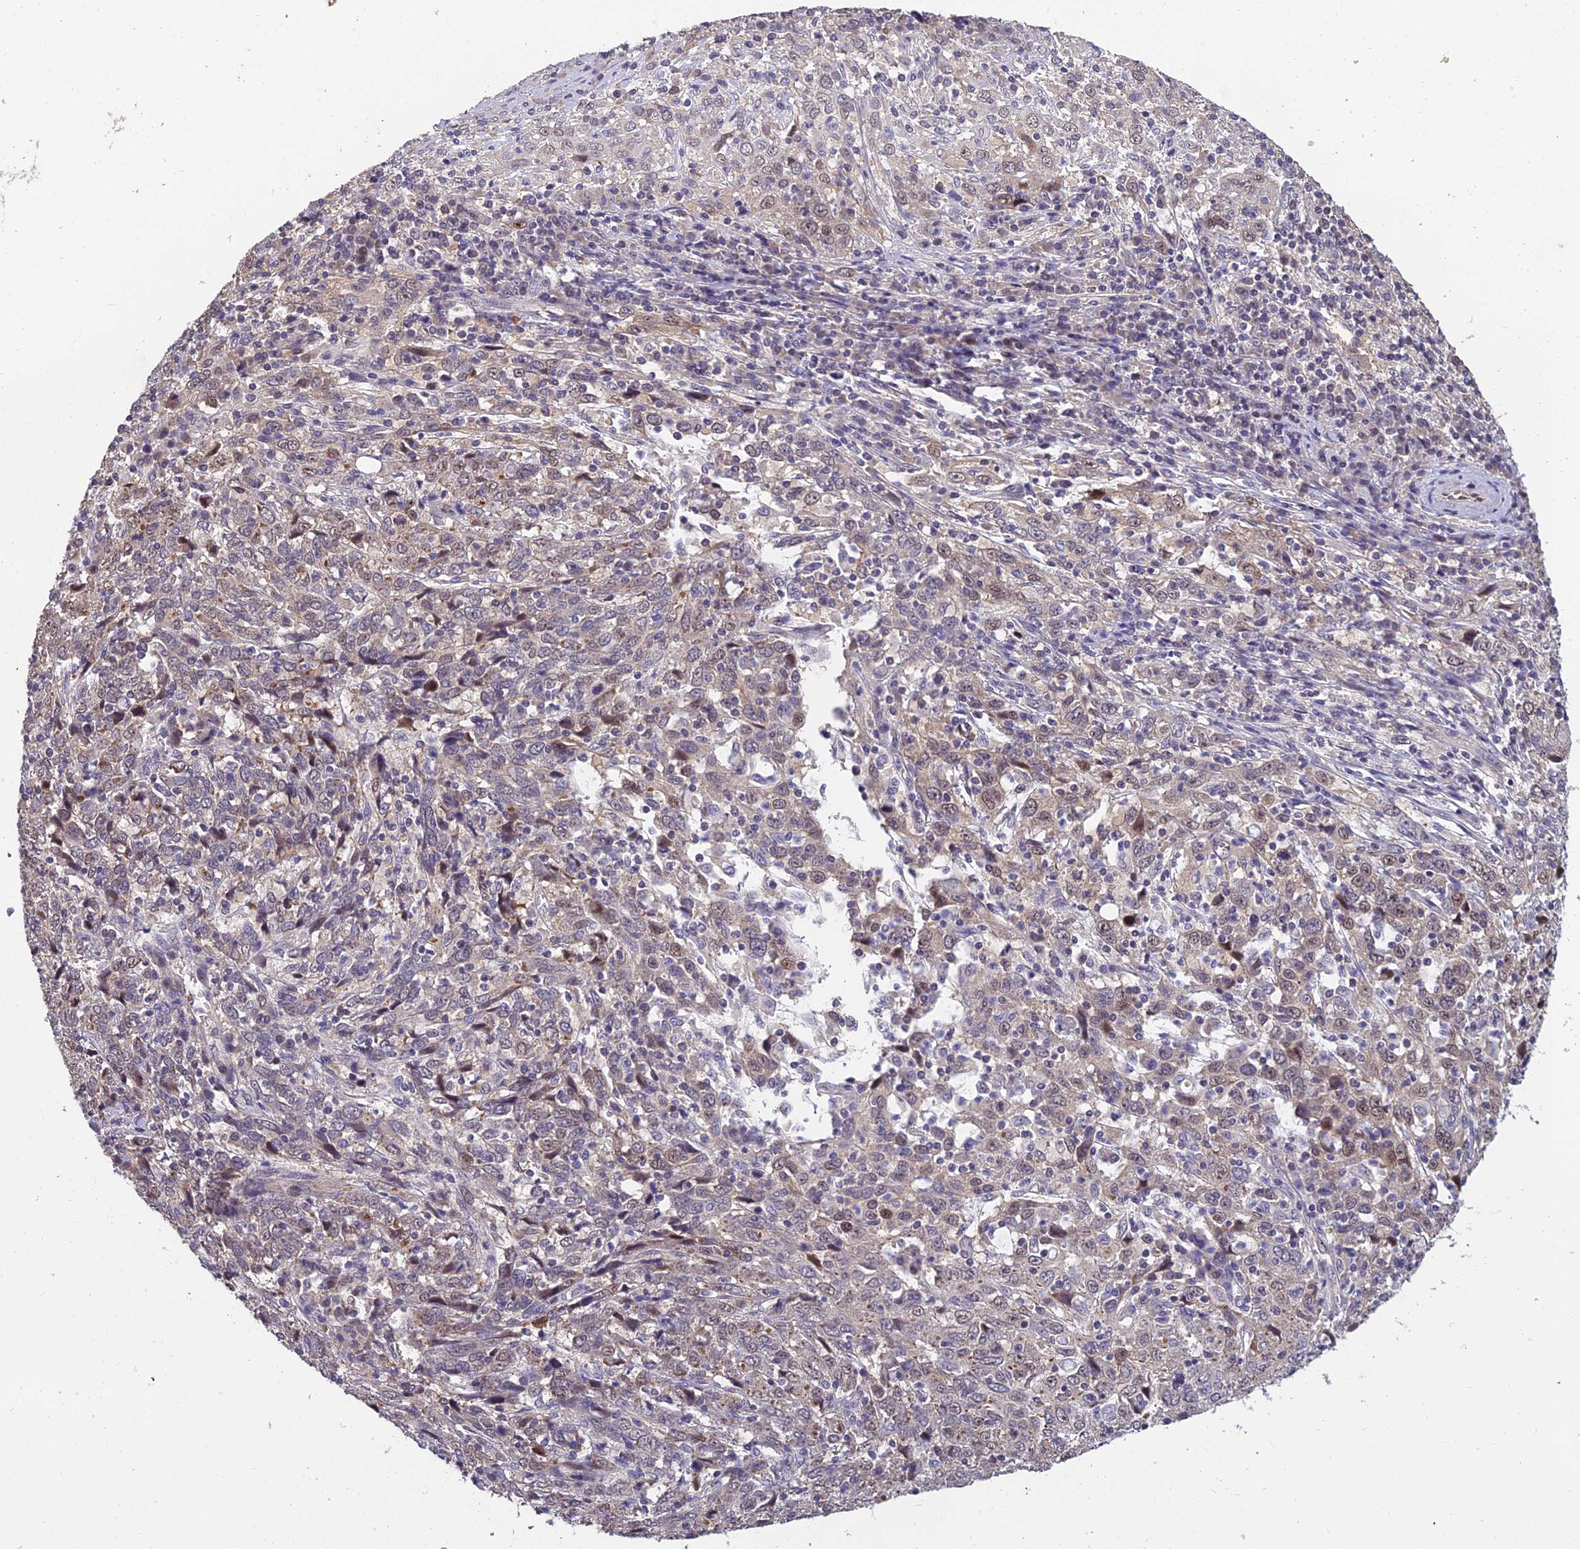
{"staining": {"intensity": "weak", "quantity": "<25%", "location": "nuclear"}, "tissue": "cervical cancer", "cell_type": "Tumor cells", "image_type": "cancer", "snomed": [{"axis": "morphology", "description": "Squamous cell carcinoma, NOS"}, {"axis": "topography", "description": "Cervix"}], "caption": "This is an immunohistochemistry histopathology image of human squamous cell carcinoma (cervical). There is no positivity in tumor cells.", "gene": "GRWD1", "patient": {"sex": "female", "age": 46}}